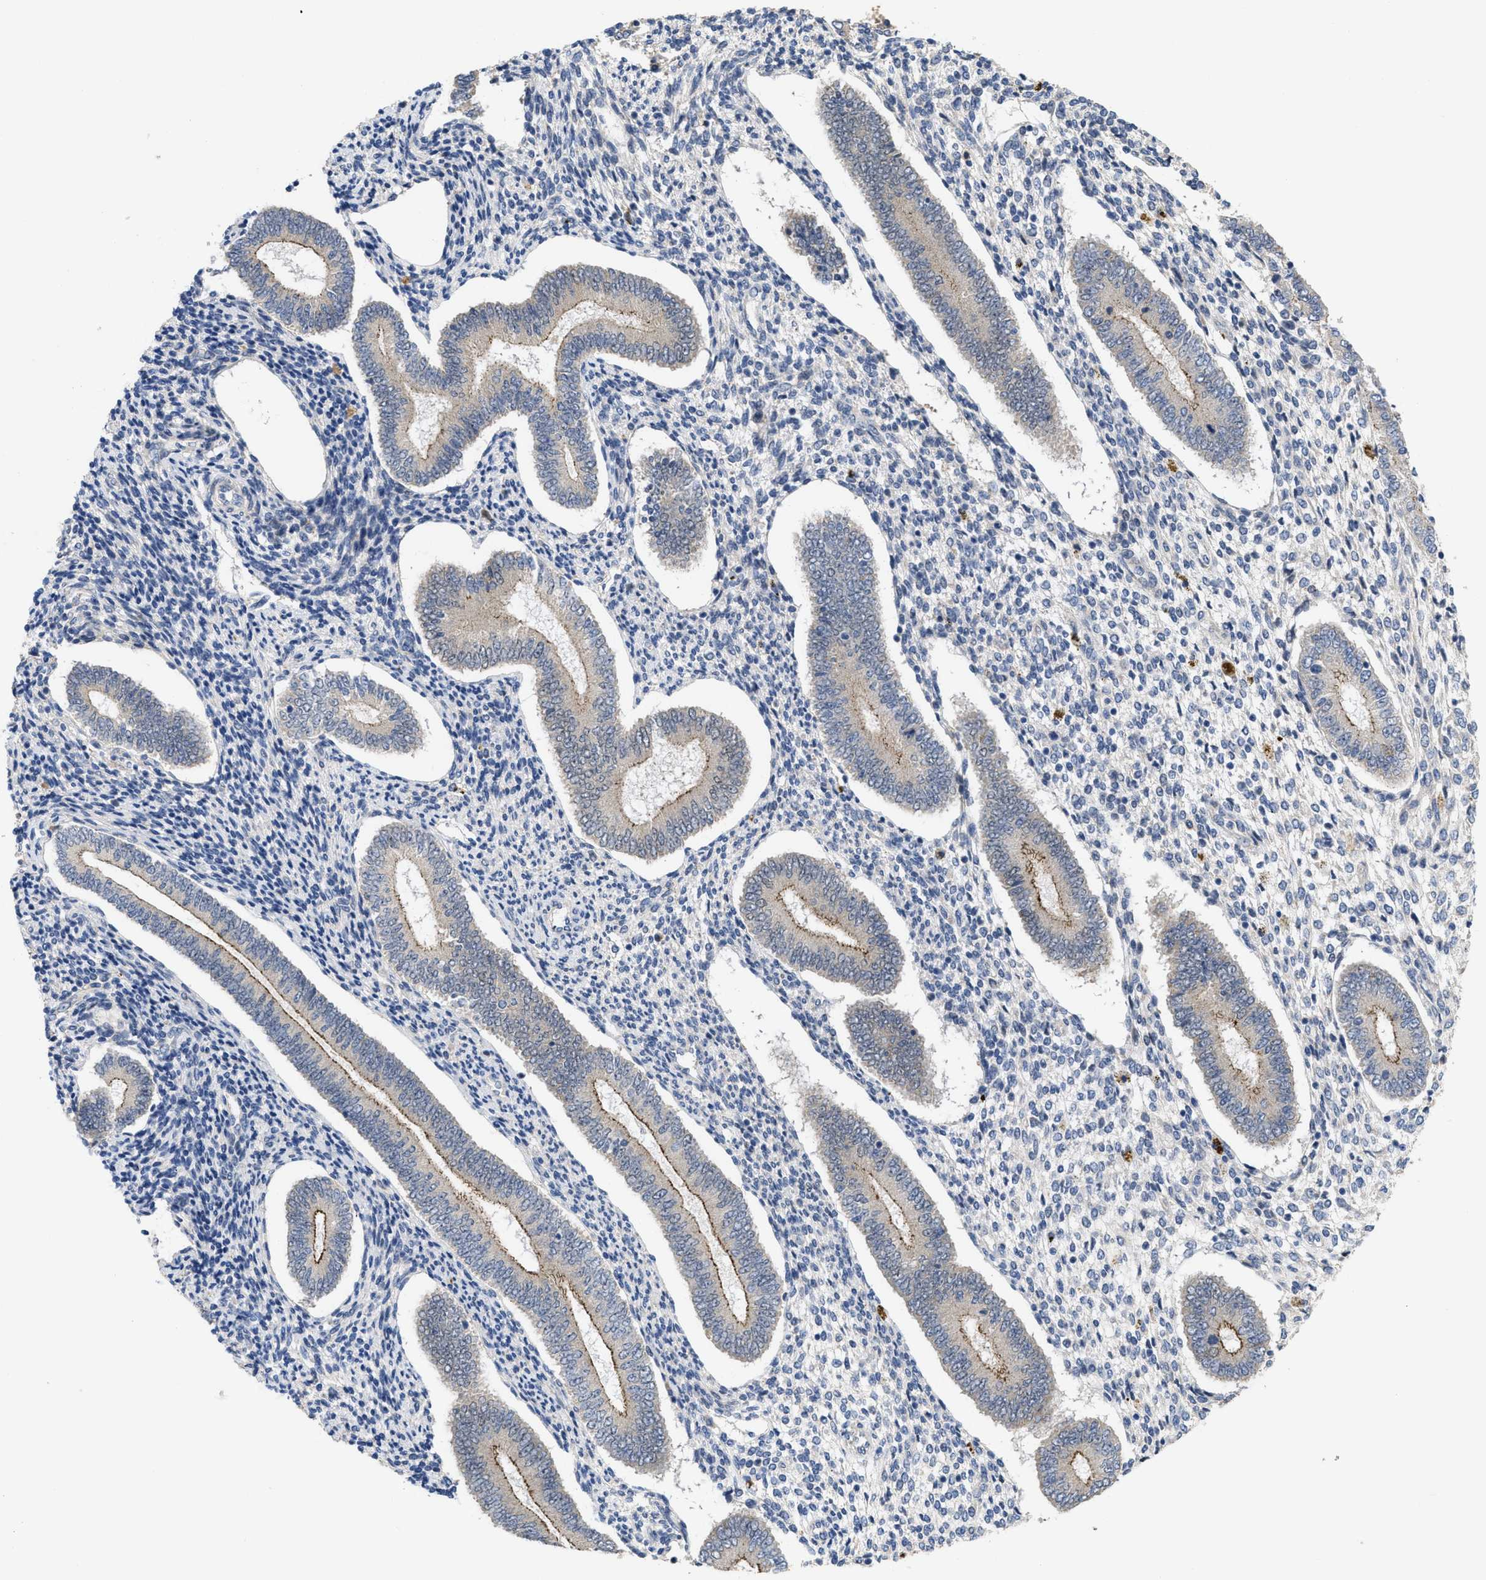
{"staining": {"intensity": "weak", "quantity": "<25%", "location": "cytoplasmic/membranous"}, "tissue": "endometrium", "cell_type": "Cells in endometrial stroma", "image_type": "normal", "snomed": [{"axis": "morphology", "description": "Normal tissue, NOS"}, {"axis": "topography", "description": "Endometrium"}], "caption": "Endometrium was stained to show a protein in brown. There is no significant staining in cells in endometrial stroma.", "gene": "CDPF1", "patient": {"sex": "female", "age": 42}}